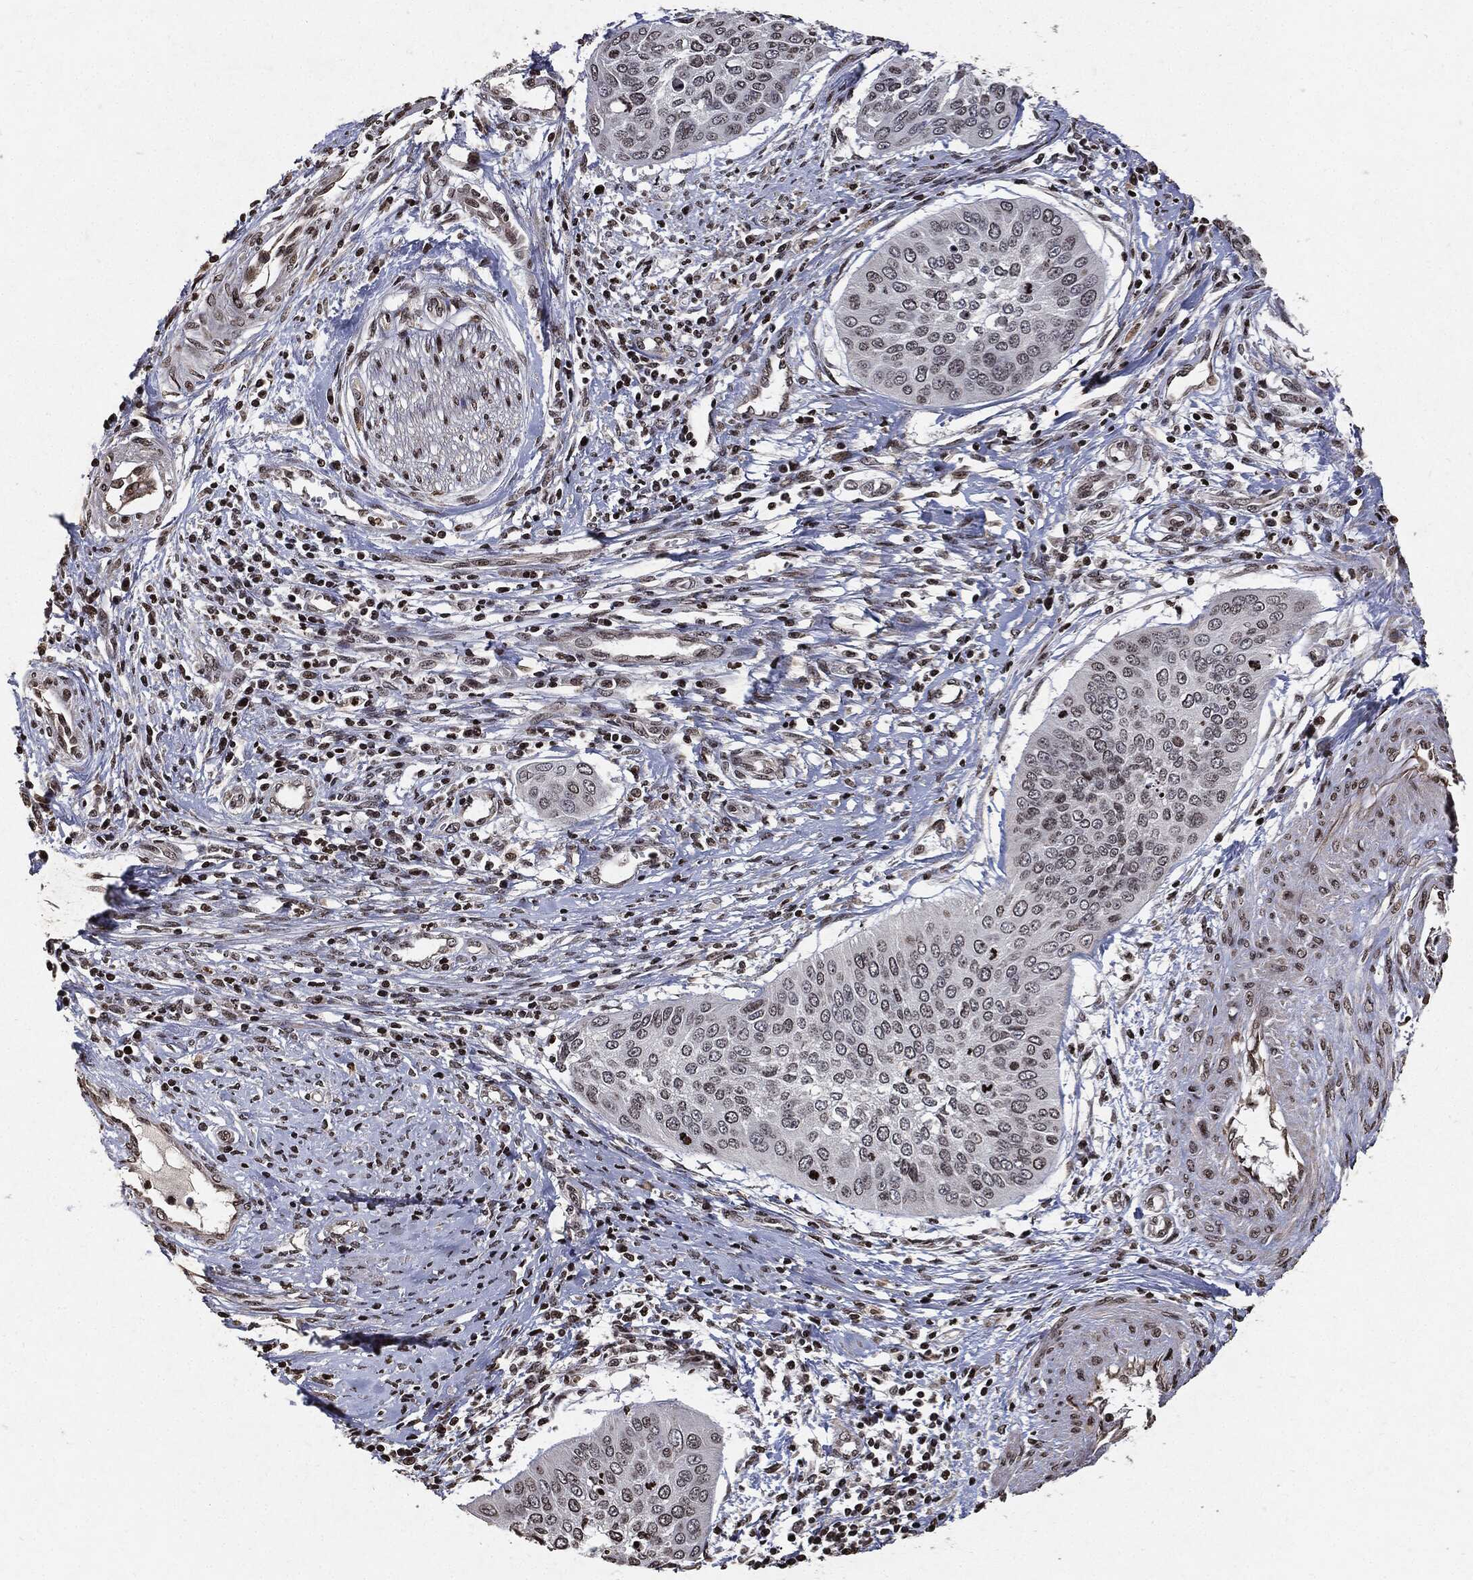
{"staining": {"intensity": "negative", "quantity": "none", "location": "none"}, "tissue": "cervical cancer", "cell_type": "Tumor cells", "image_type": "cancer", "snomed": [{"axis": "morphology", "description": "Normal tissue, NOS"}, {"axis": "morphology", "description": "Squamous cell carcinoma, NOS"}, {"axis": "topography", "description": "Cervix"}], "caption": "Image shows no protein expression in tumor cells of squamous cell carcinoma (cervical) tissue. (DAB (3,3'-diaminobenzidine) immunohistochemistry (IHC) visualized using brightfield microscopy, high magnification).", "gene": "JUN", "patient": {"sex": "female", "age": 39}}